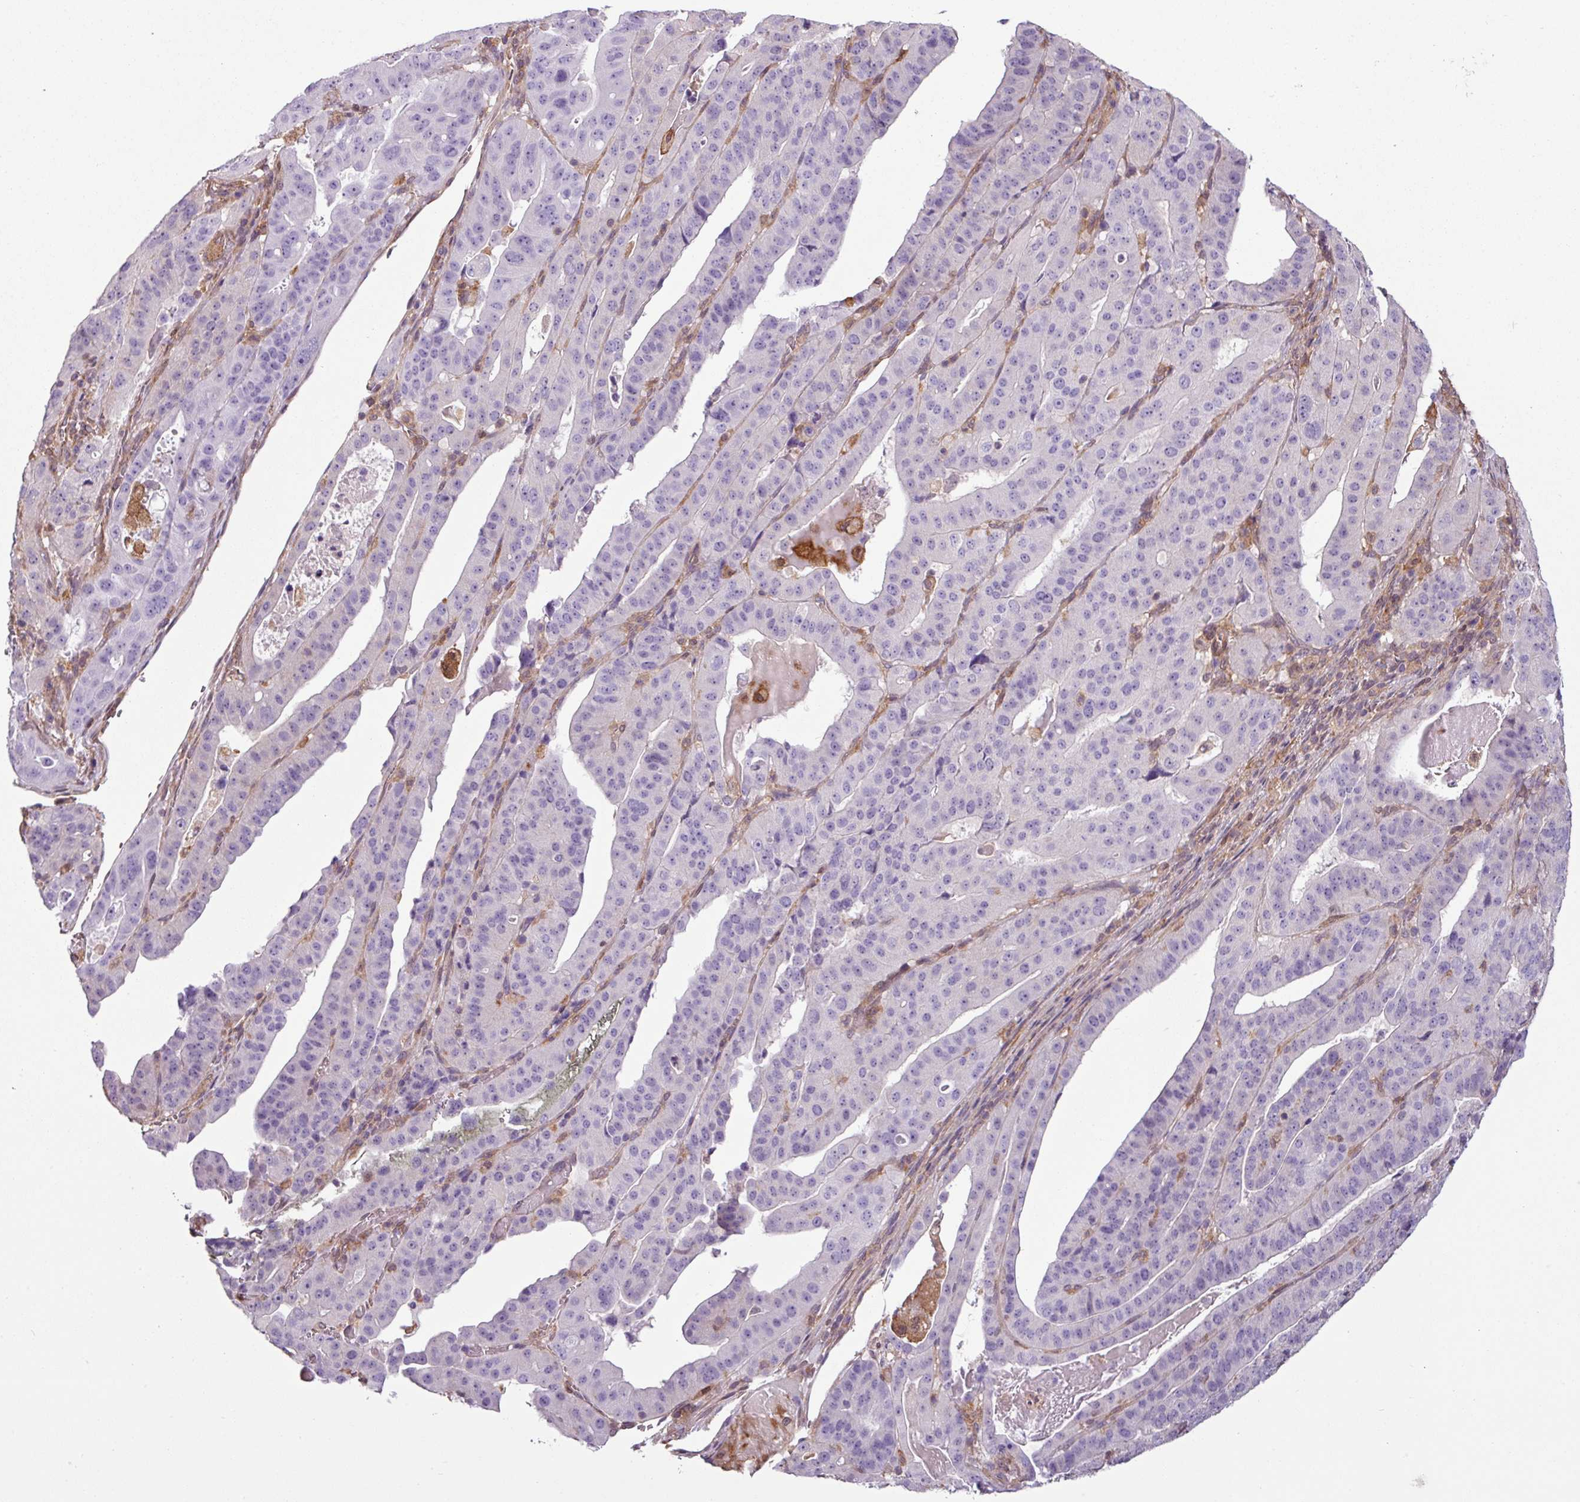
{"staining": {"intensity": "negative", "quantity": "none", "location": "none"}, "tissue": "stomach cancer", "cell_type": "Tumor cells", "image_type": "cancer", "snomed": [{"axis": "morphology", "description": "Adenocarcinoma, NOS"}, {"axis": "topography", "description": "Stomach"}], "caption": "Immunohistochemistry (IHC) of stomach cancer (adenocarcinoma) exhibits no expression in tumor cells.", "gene": "SH3BGRL", "patient": {"sex": "male", "age": 48}}